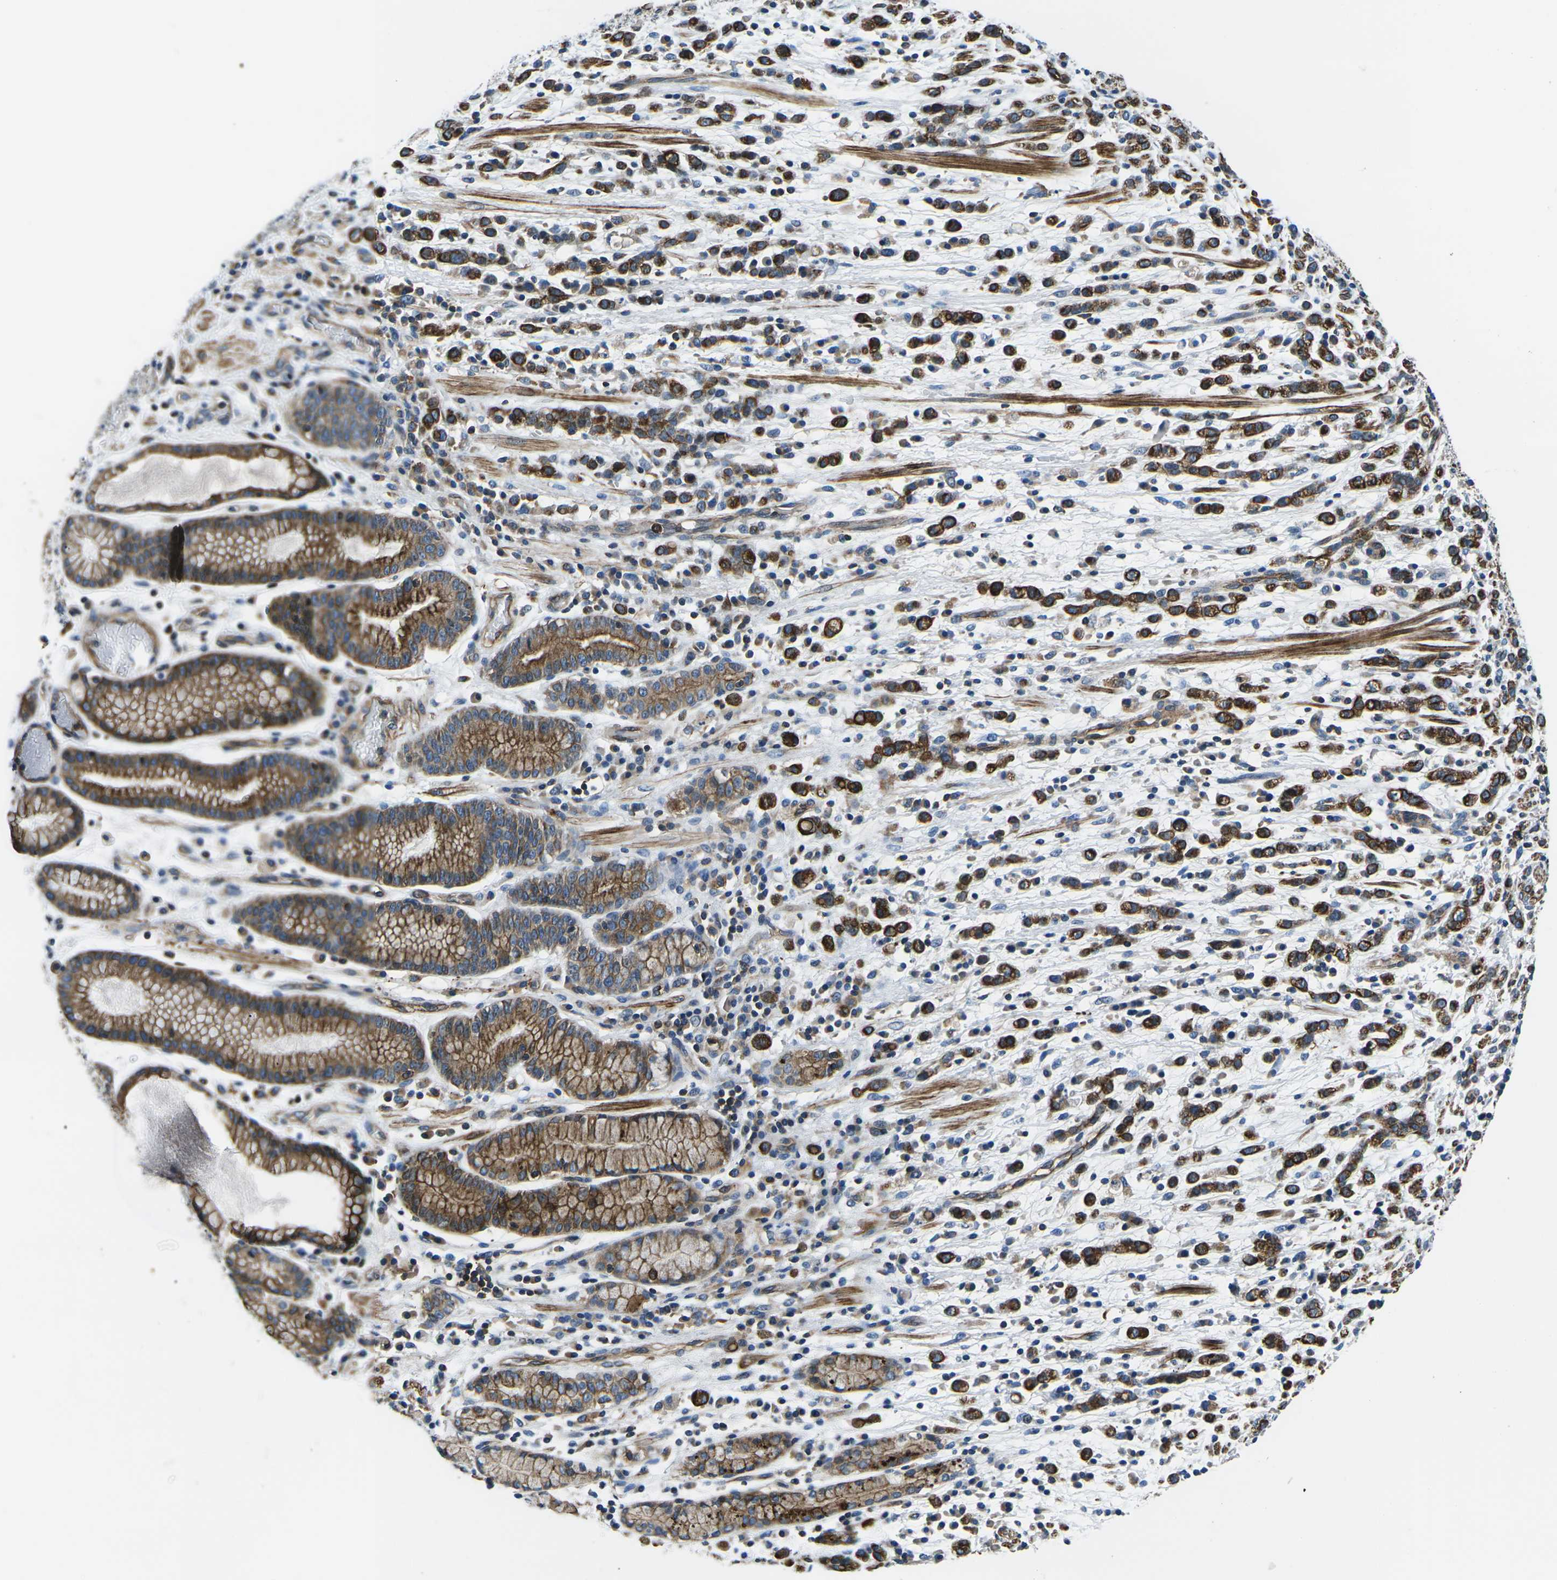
{"staining": {"intensity": "strong", "quantity": ">75%", "location": "cytoplasmic/membranous"}, "tissue": "stomach cancer", "cell_type": "Tumor cells", "image_type": "cancer", "snomed": [{"axis": "morphology", "description": "Adenocarcinoma, NOS"}, {"axis": "topography", "description": "Stomach, lower"}], "caption": "Protein staining of stomach cancer tissue shows strong cytoplasmic/membranous positivity in approximately >75% of tumor cells.", "gene": "KCNJ15", "patient": {"sex": "male", "age": 88}}